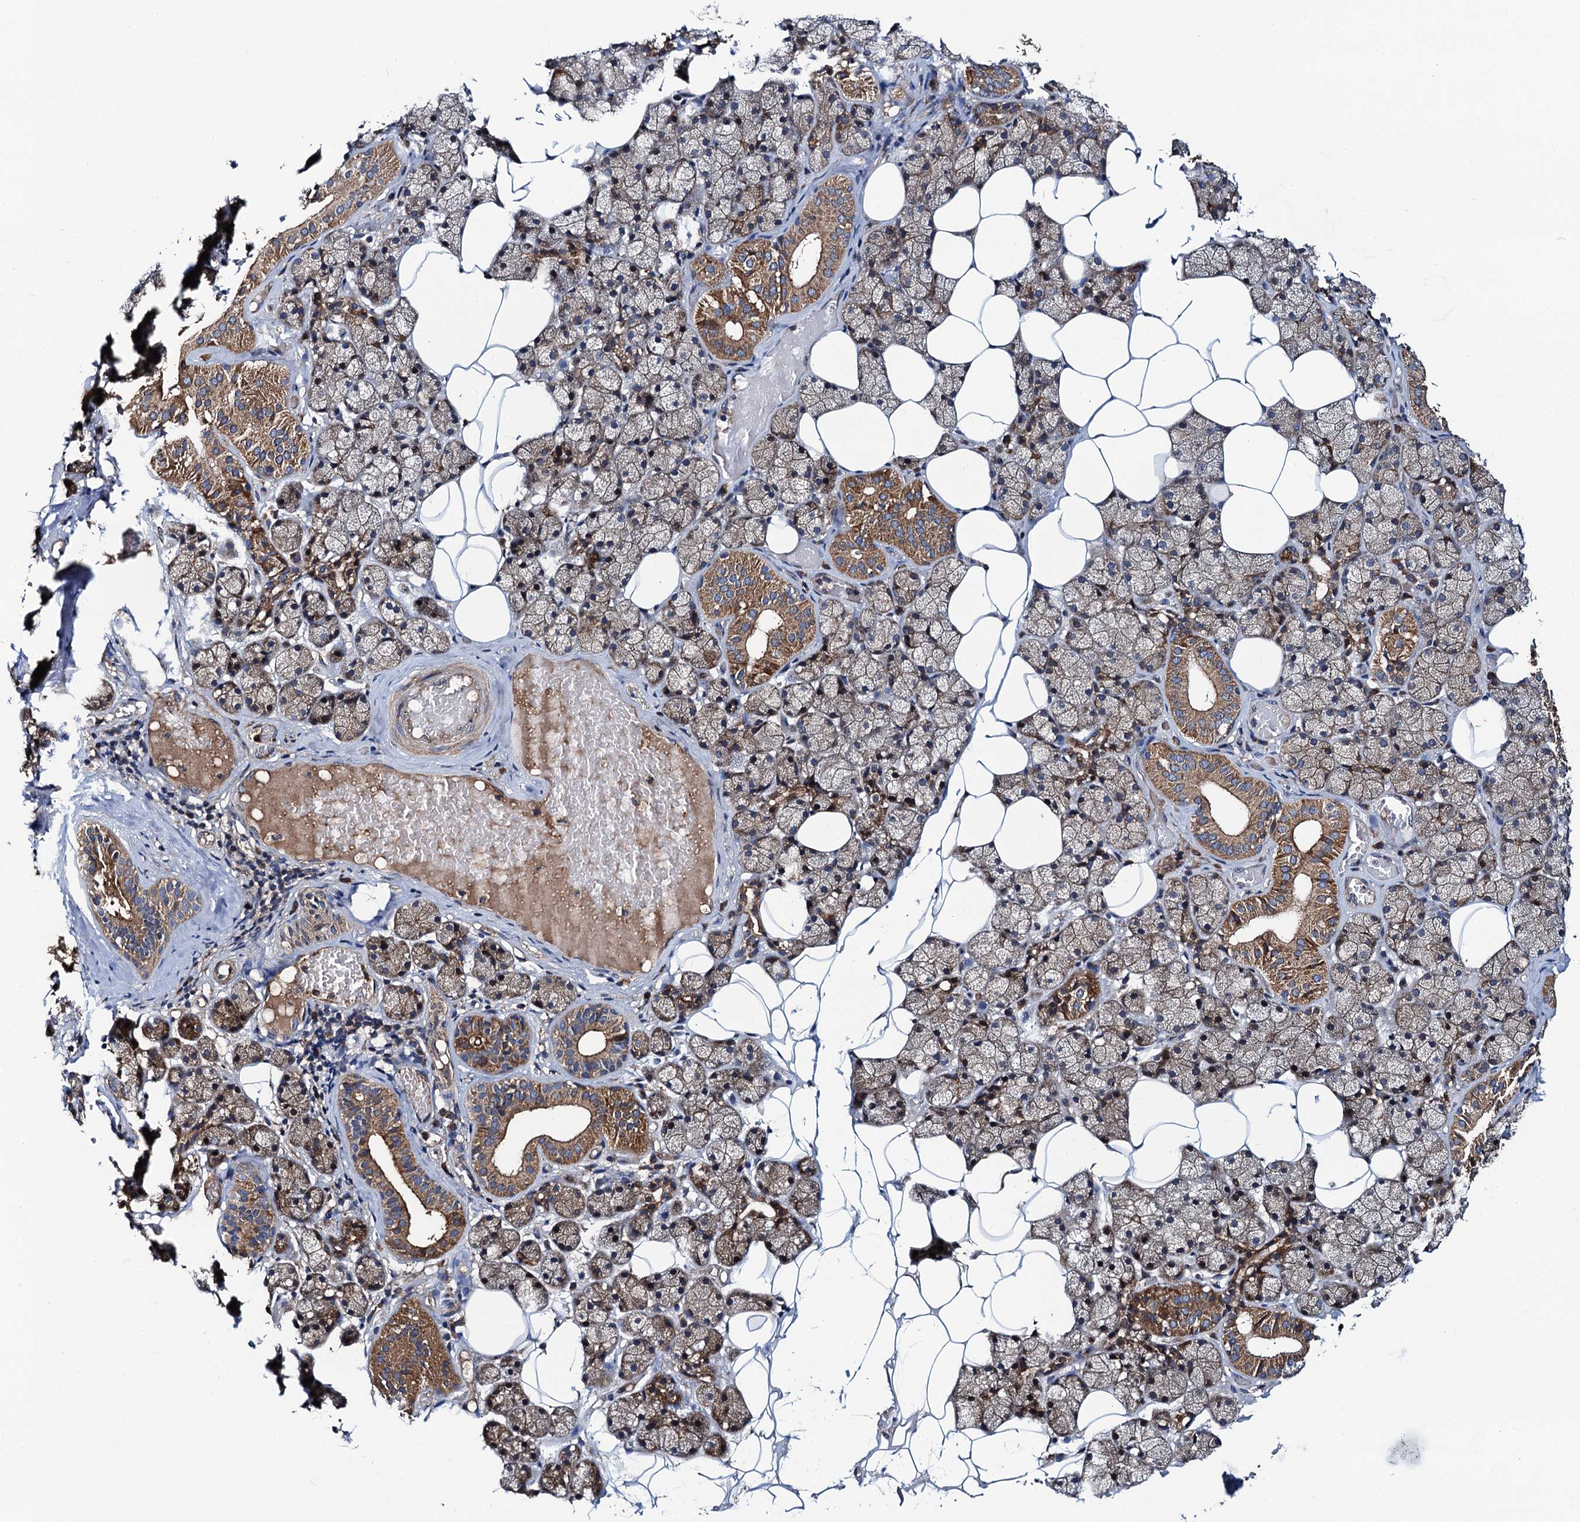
{"staining": {"intensity": "moderate", "quantity": "25%-75%", "location": "cytoplasmic/membranous"}, "tissue": "salivary gland", "cell_type": "Glandular cells", "image_type": "normal", "snomed": [{"axis": "morphology", "description": "Normal tissue, NOS"}, {"axis": "topography", "description": "Salivary gland"}], "caption": "About 25%-75% of glandular cells in unremarkable salivary gland exhibit moderate cytoplasmic/membranous protein positivity as visualized by brown immunohistochemical staining.", "gene": "NEK1", "patient": {"sex": "female", "age": 33}}